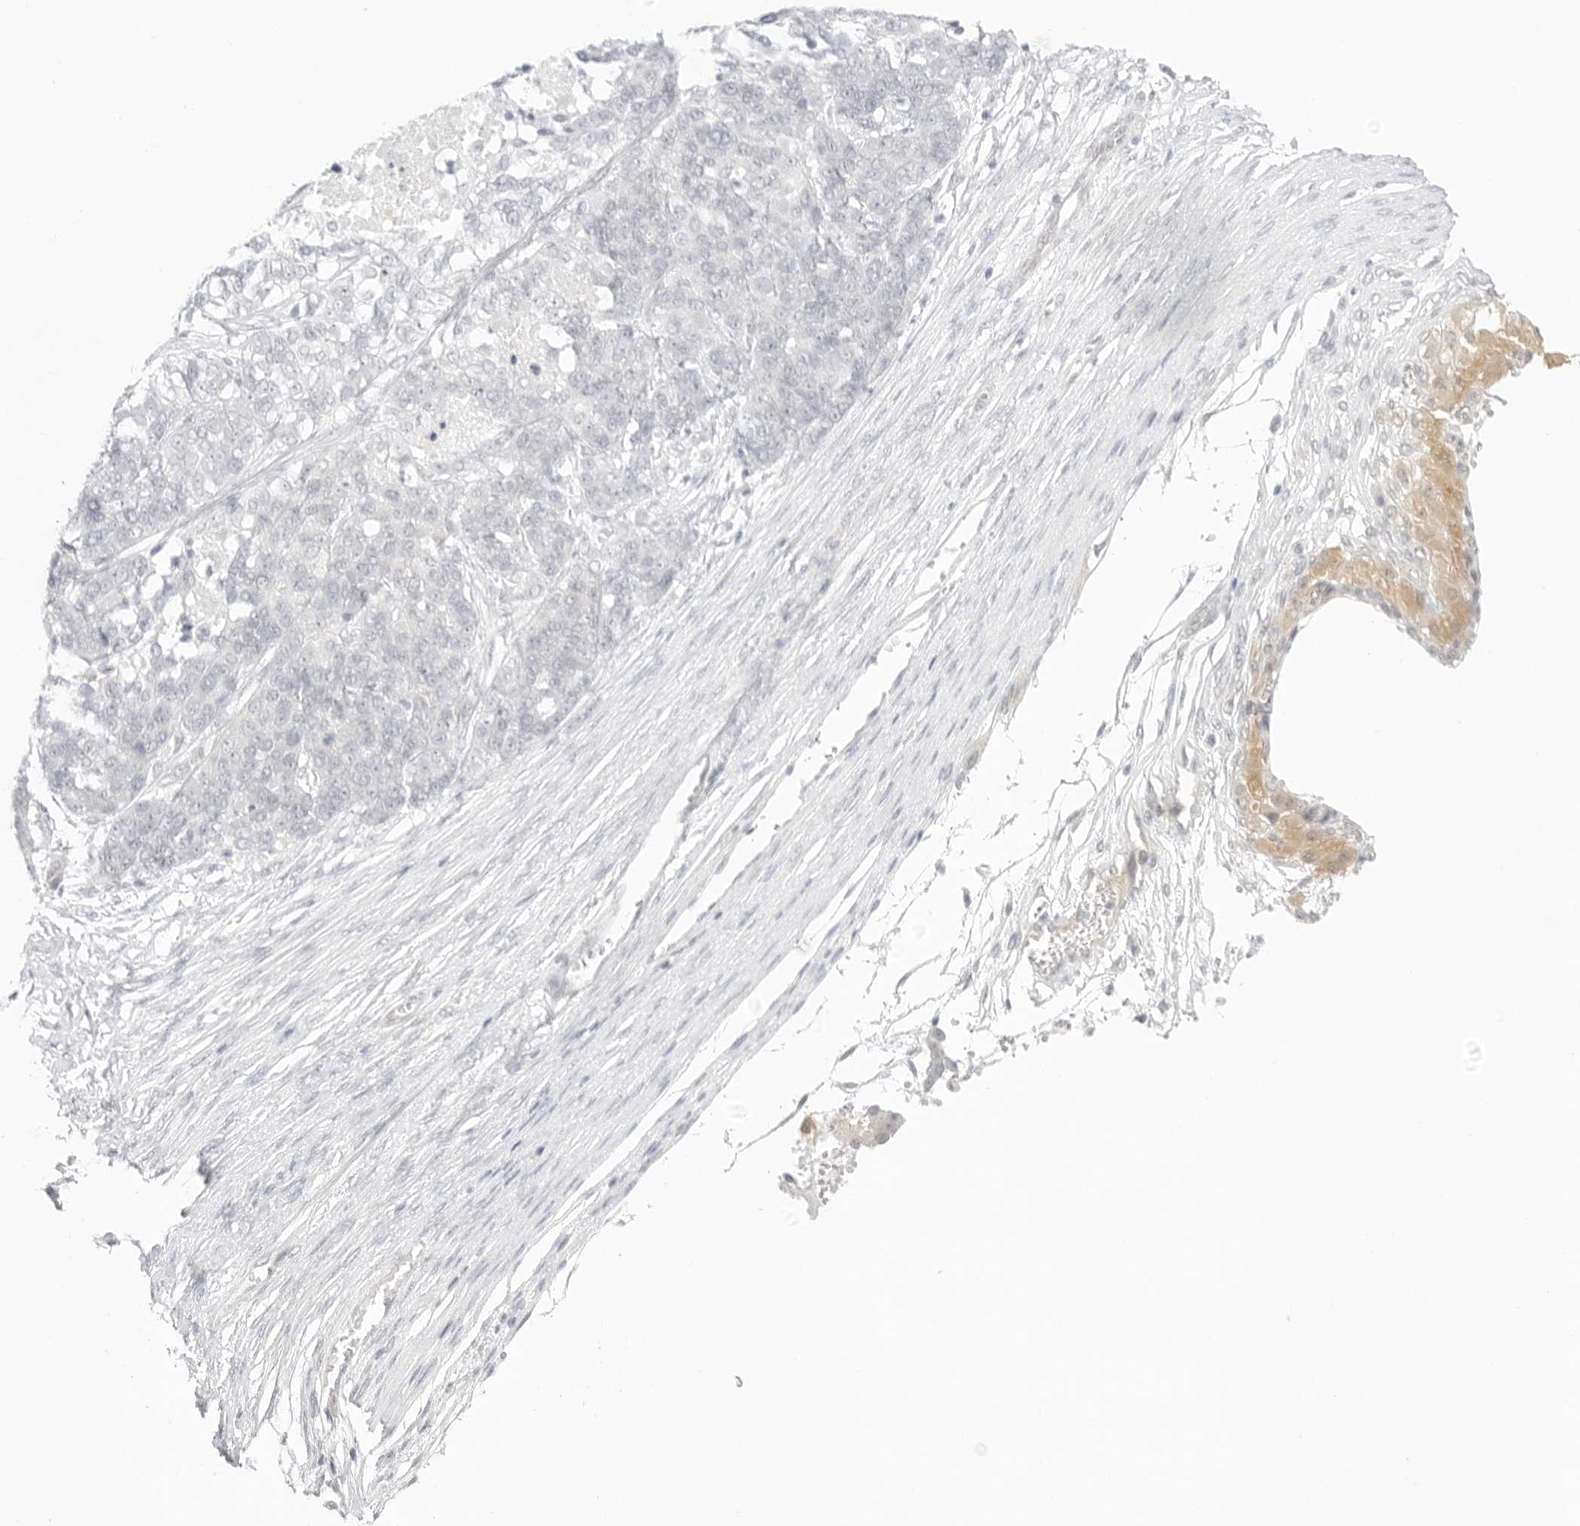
{"staining": {"intensity": "negative", "quantity": "none", "location": "none"}, "tissue": "ovarian cancer", "cell_type": "Tumor cells", "image_type": "cancer", "snomed": [{"axis": "morphology", "description": "Cystadenocarcinoma, serous, NOS"}, {"axis": "topography", "description": "Ovary"}], "caption": "The micrograph demonstrates no staining of tumor cells in ovarian cancer. The staining was performed using DAB to visualize the protein expression in brown, while the nuclei were stained in blue with hematoxylin (Magnification: 20x).", "gene": "MED18", "patient": {"sex": "female", "age": 44}}